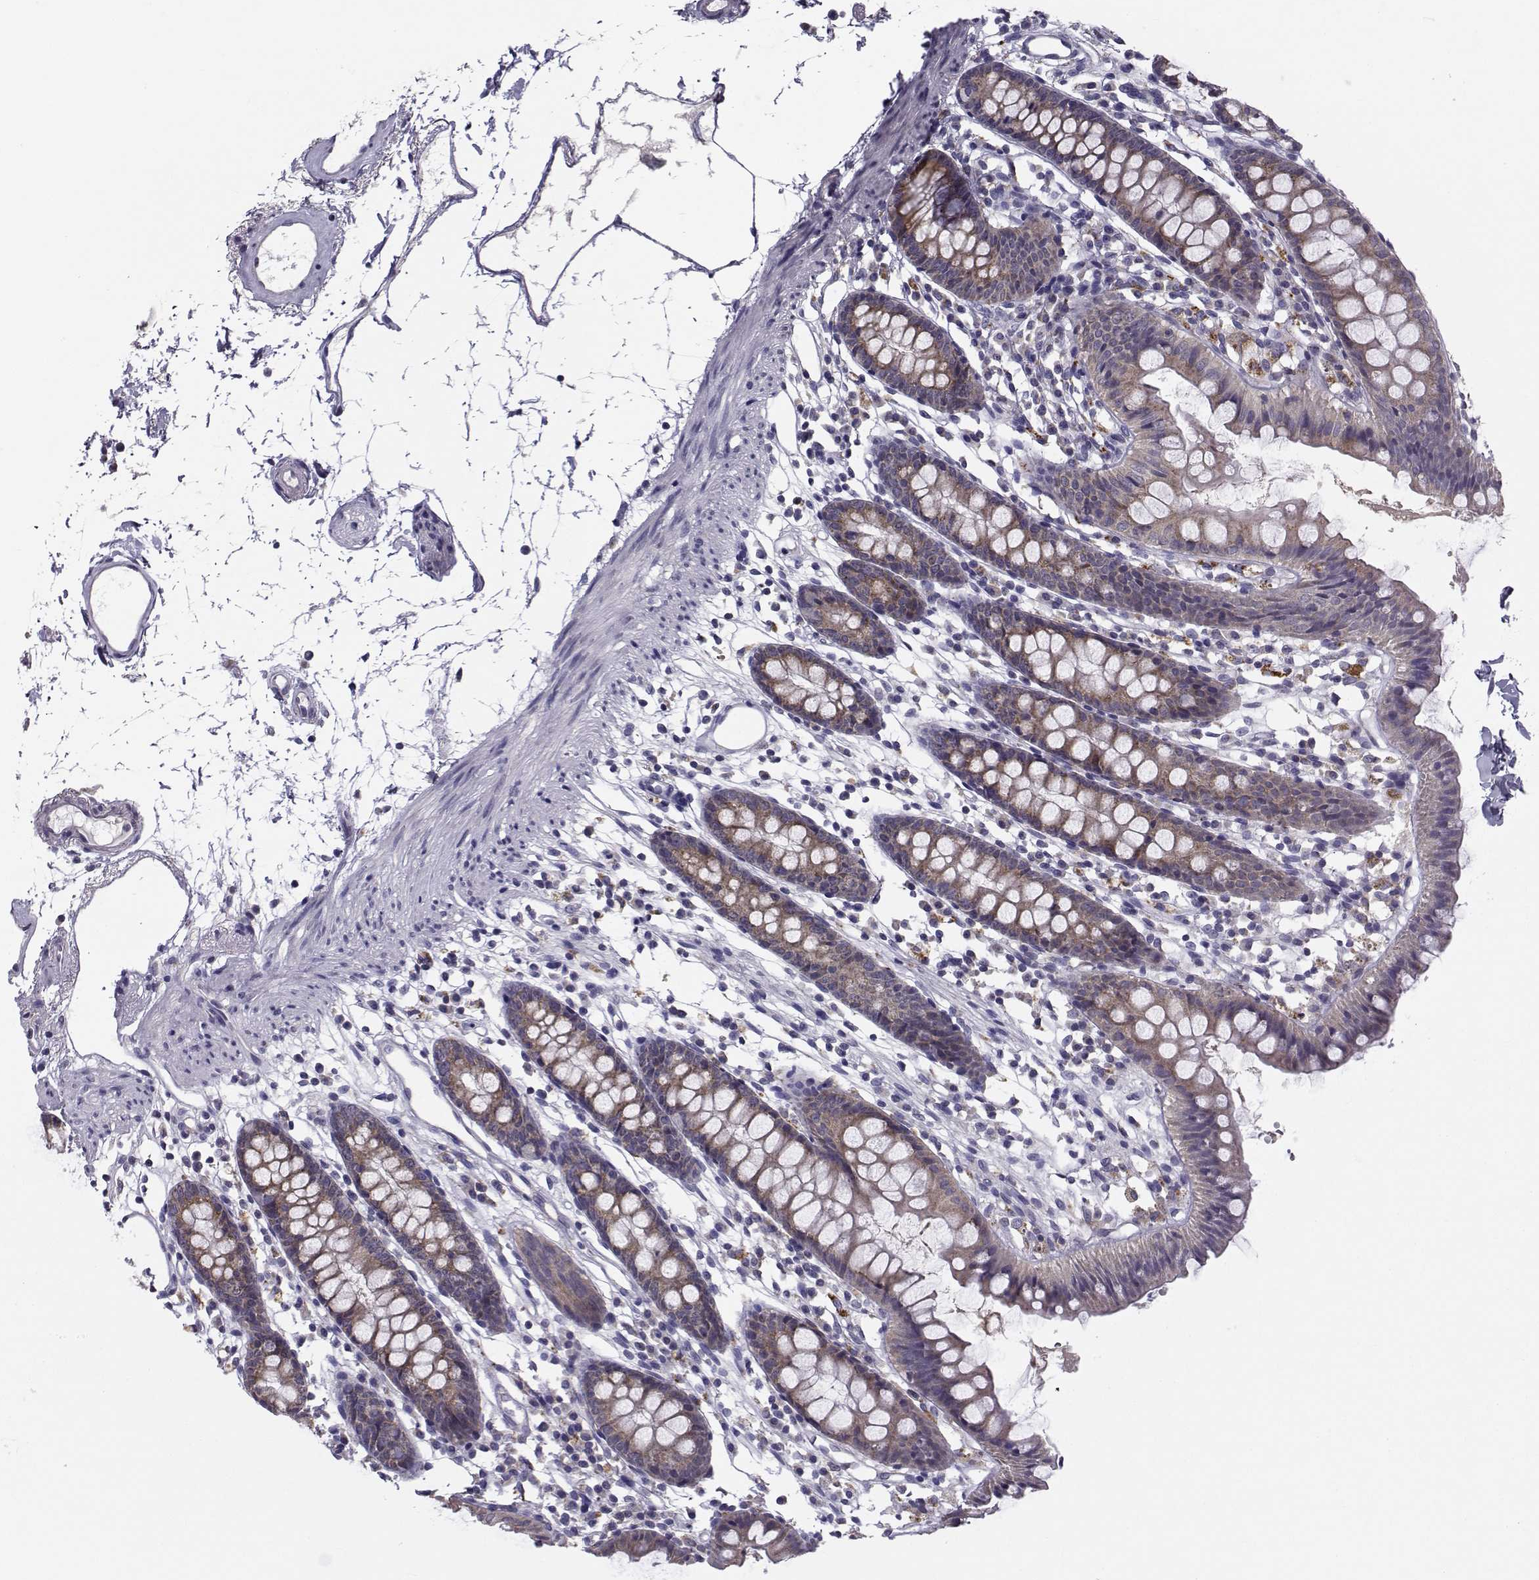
{"staining": {"intensity": "negative", "quantity": "none", "location": "none"}, "tissue": "colon", "cell_type": "Endothelial cells", "image_type": "normal", "snomed": [{"axis": "morphology", "description": "Normal tissue, NOS"}, {"axis": "topography", "description": "Colon"}], "caption": "Immunohistochemistry of benign colon exhibits no staining in endothelial cells. (DAB immunohistochemistry visualized using brightfield microscopy, high magnification).", "gene": "ANGPT1", "patient": {"sex": "female", "age": 84}}